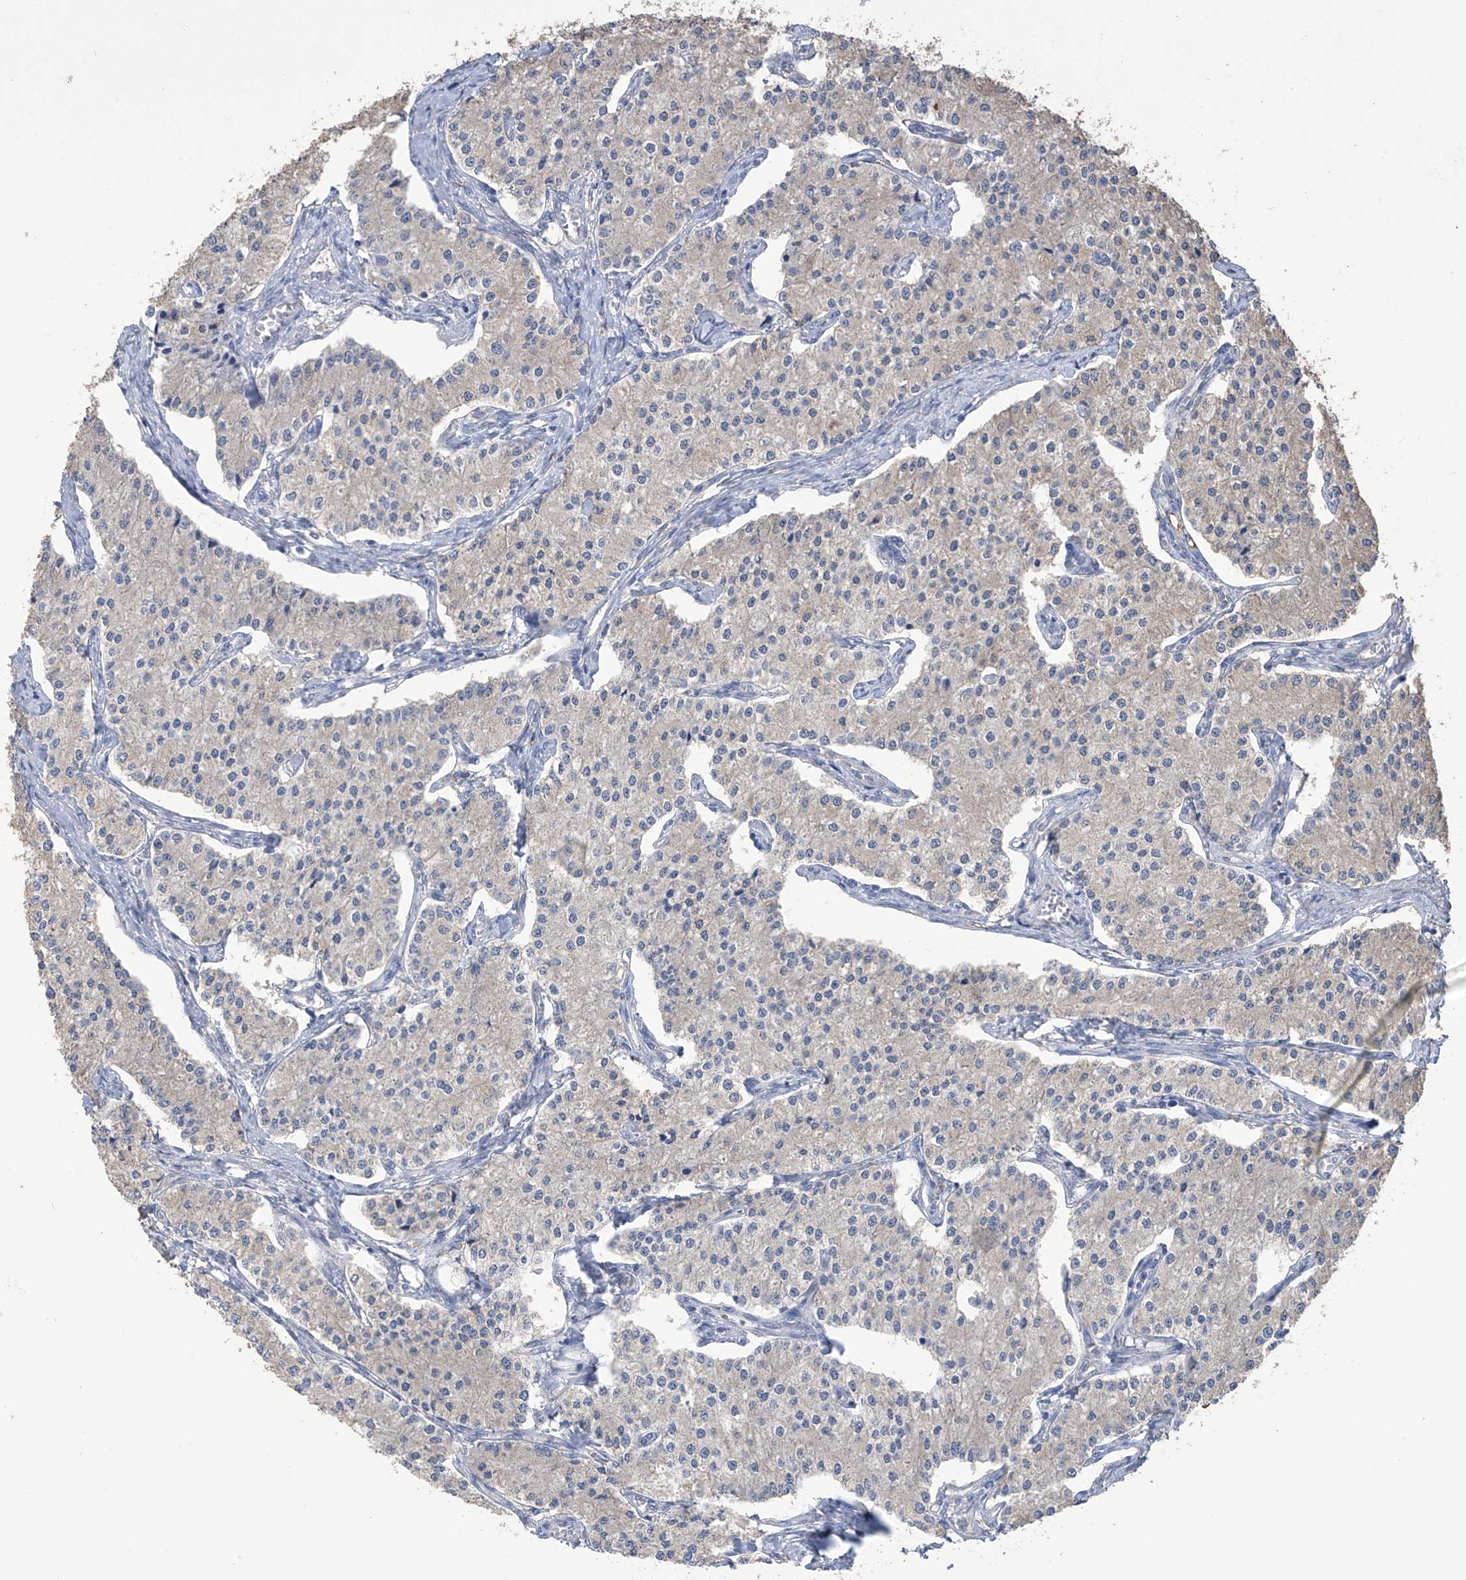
{"staining": {"intensity": "negative", "quantity": "none", "location": "none"}, "tissue": "carcinoid", "cell_type": "Tumor cells", "image_type": "cancer", "snomed": [{"axis": "morphology", "description": "Carcinoid, malignant, NOS"}, {"axis": "topography", "description": "Colon"}], "caption": "Carcinoid stained for a protein using IHC shows no staining tumor cells.", "gene": "OGT", "patient": {"sex": "female", "age": 52}}